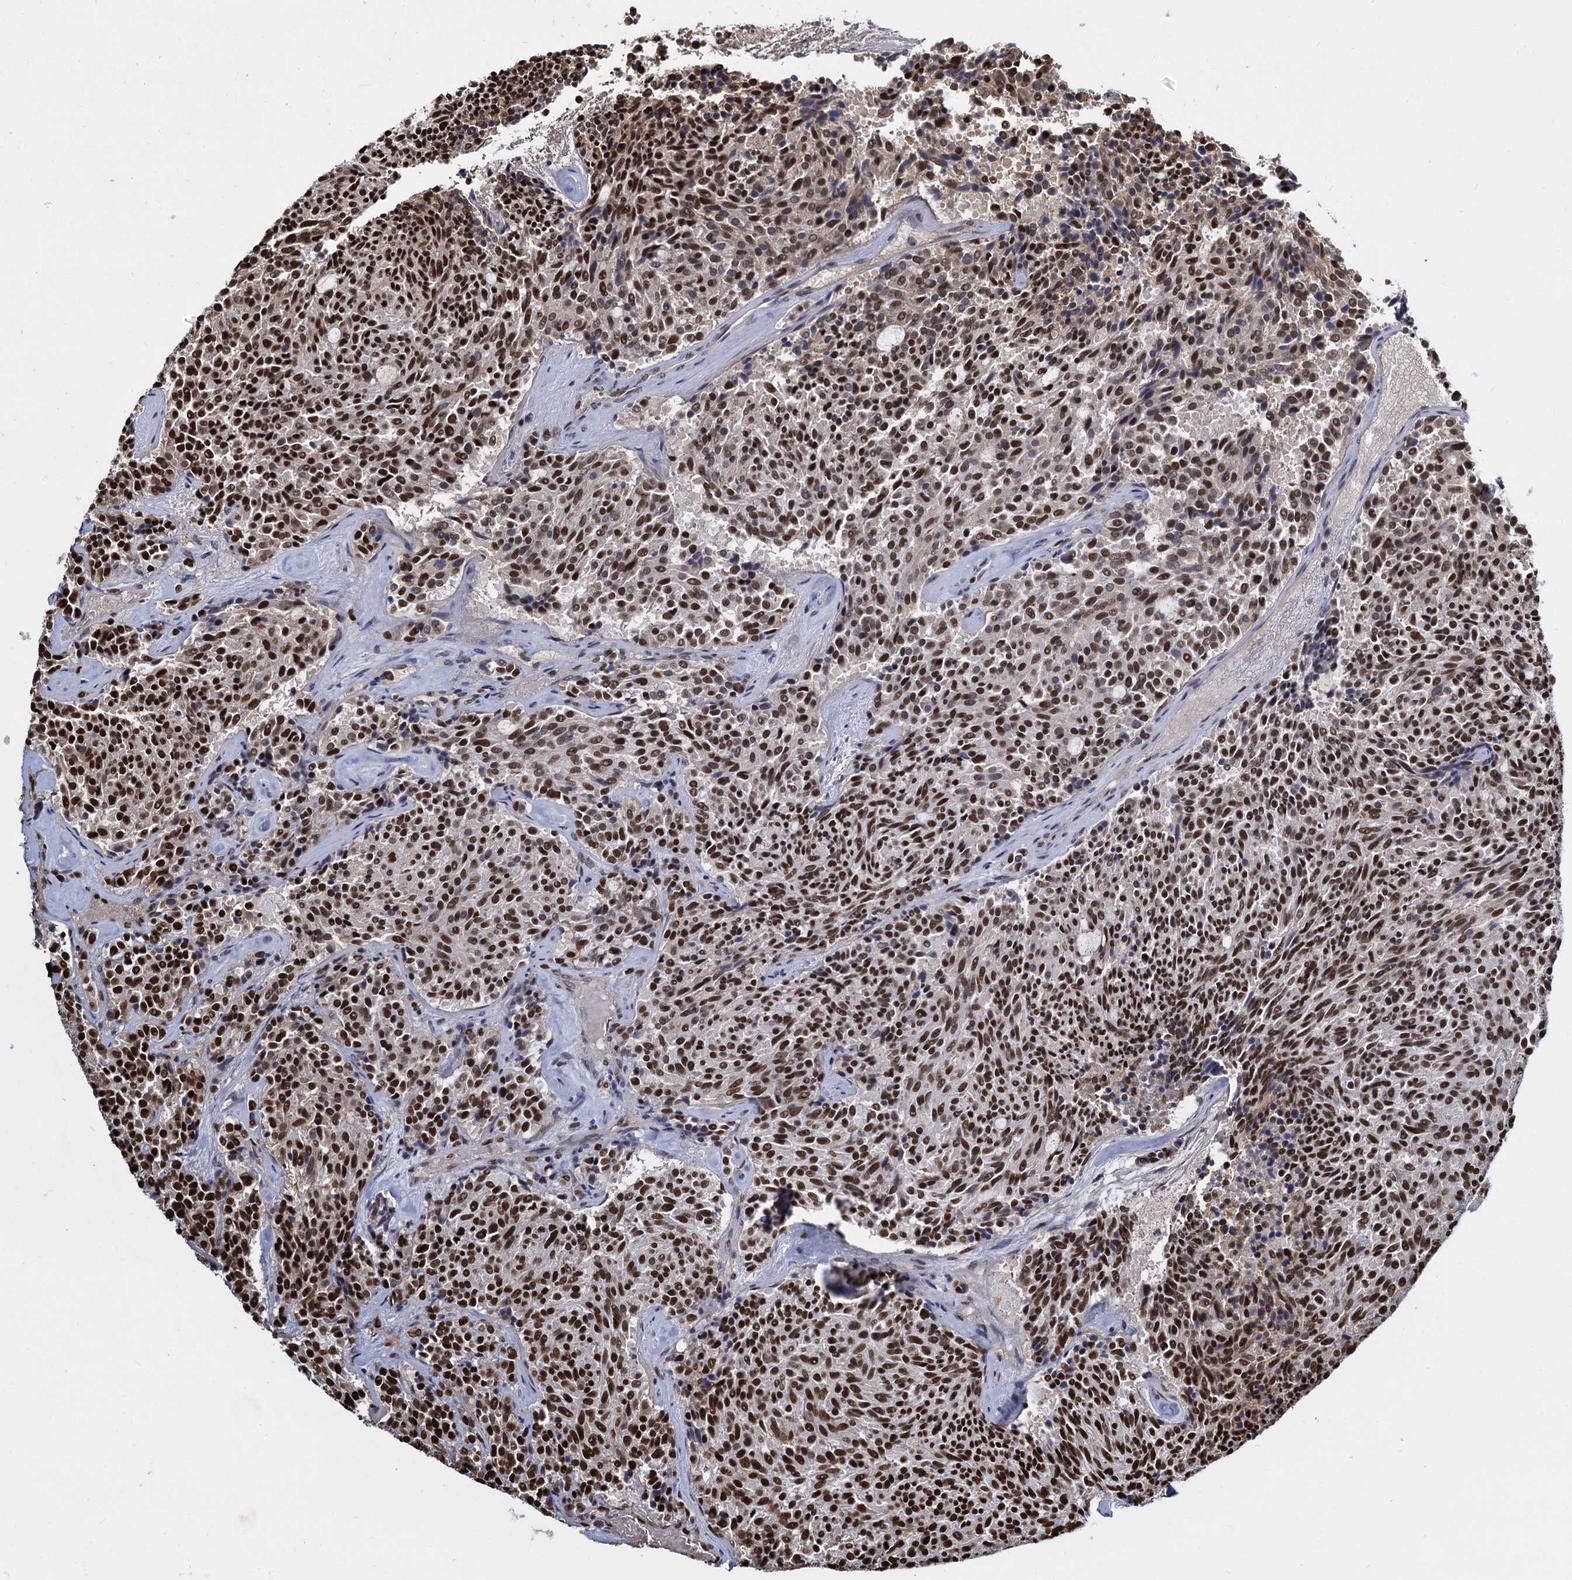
{"staining": {"intensity": "strong", "quantity": ">75%", "location": "nuclear"}, "tissue": "carcinoid", "cell_type": "Tumor cells", "image_type": "cancer", "snomed": [{"axis": "morphology", "description": "Carcinoid, malignant, NOS"}, {"axis": "topography", "description": "Pancreas"}], "caption": "Carcinoid (malignant) stained with a protein marker exhibits strong staining in tumor cells.", "gene": "DCPS", "patient": {"sex": "female", "age": 54}}